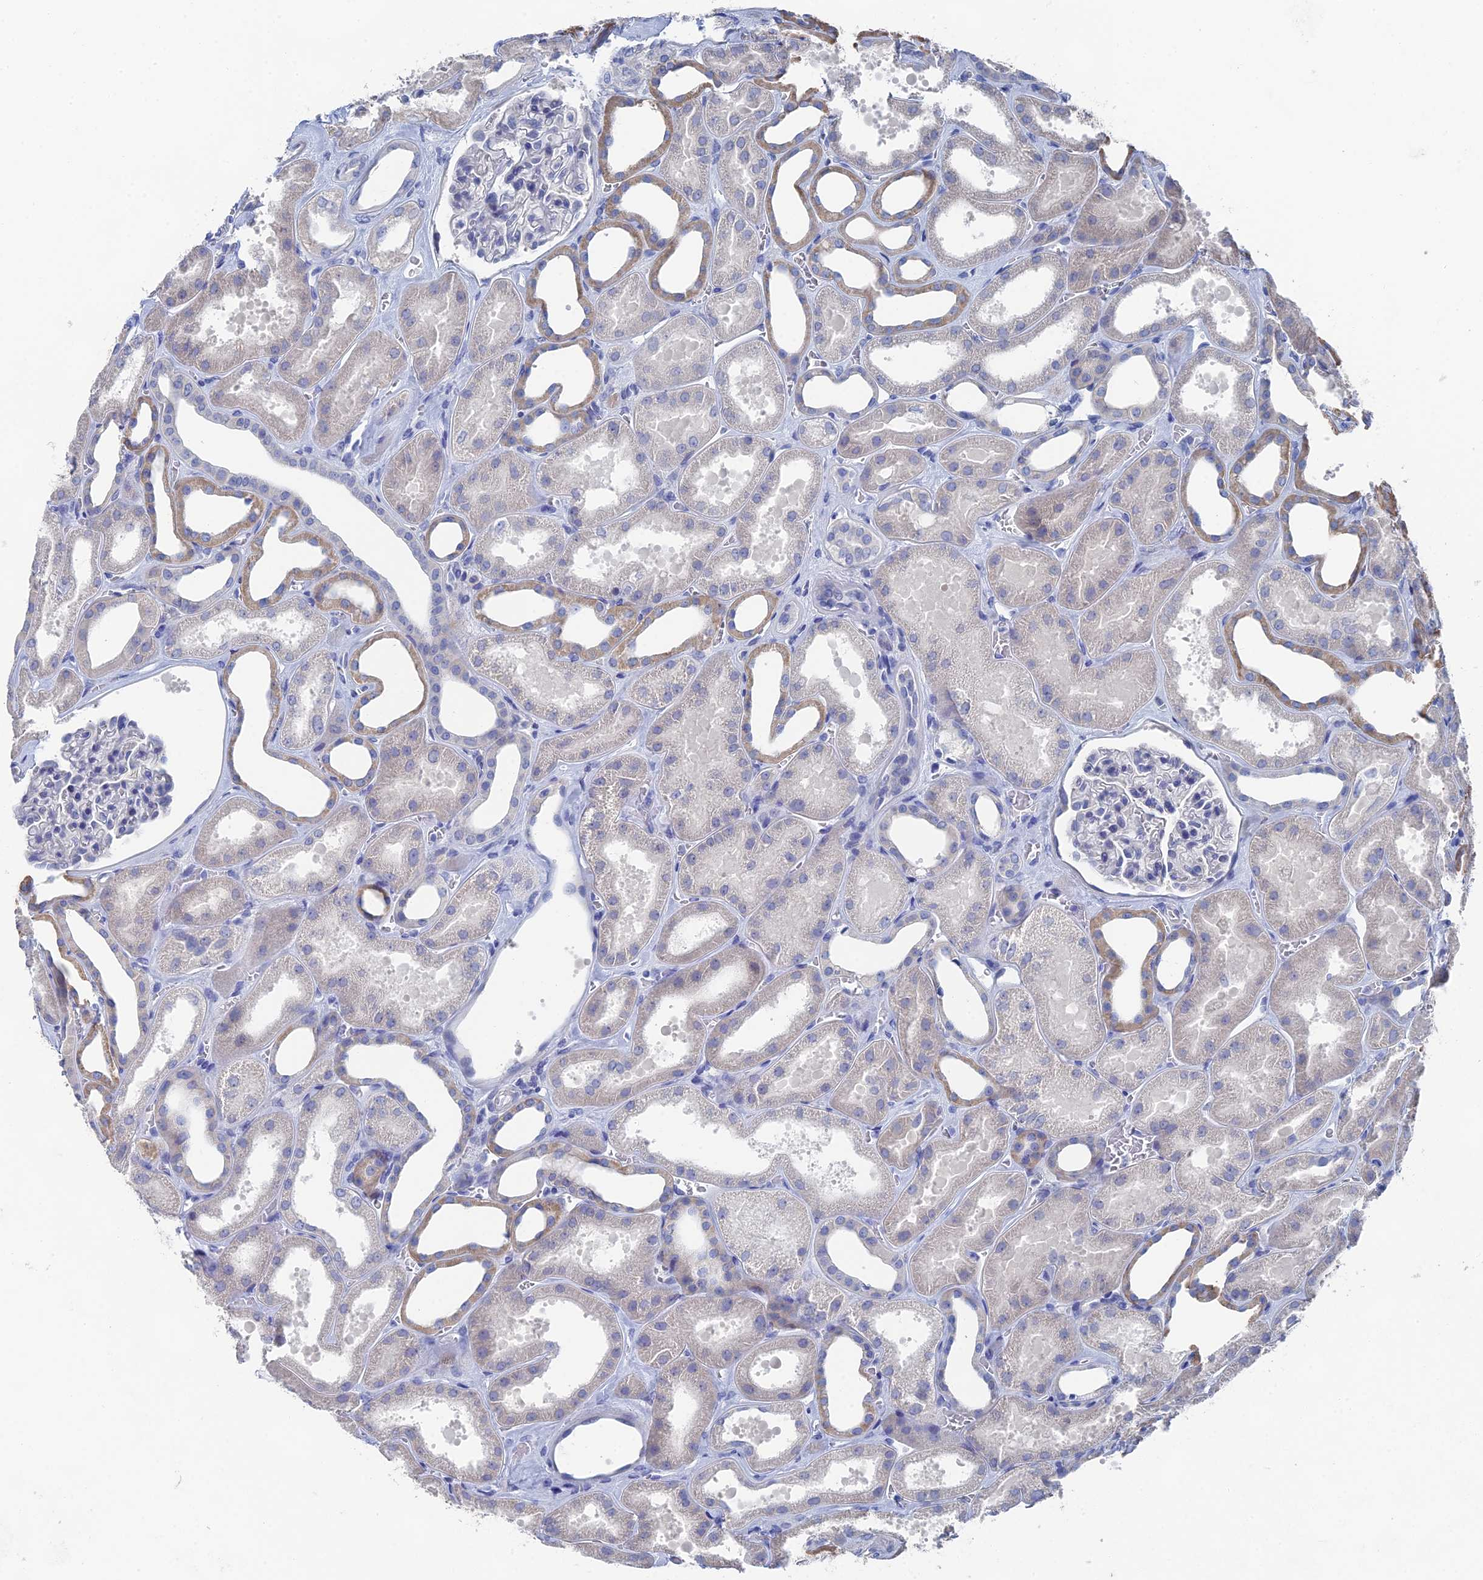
{"staining": {"intensity": "negative", "quantity": "none", "location": "none"}, "tissue": "kidney", "cell_type": "Cells in glomeruli", "image_type": "normal", "snomed": [{"axis": "morphology", "description": "Normal tissue, NOS"}, {"axis": "morphology", "description": "Adenocarcinoma, NOS"}, {"axis": "topography", "description": "Kidney"}], "caption": "High power microscopy histopathology image of an immunohistochemistry image of benign kidney, revealing no significant positivity in cells in glomeruli. The staining is performed using DAB brown chromogen with nuclei counter-stained in using hematoxylin.", "gene": "GFAP", "patient": {"sex": "female", "age": 68}}